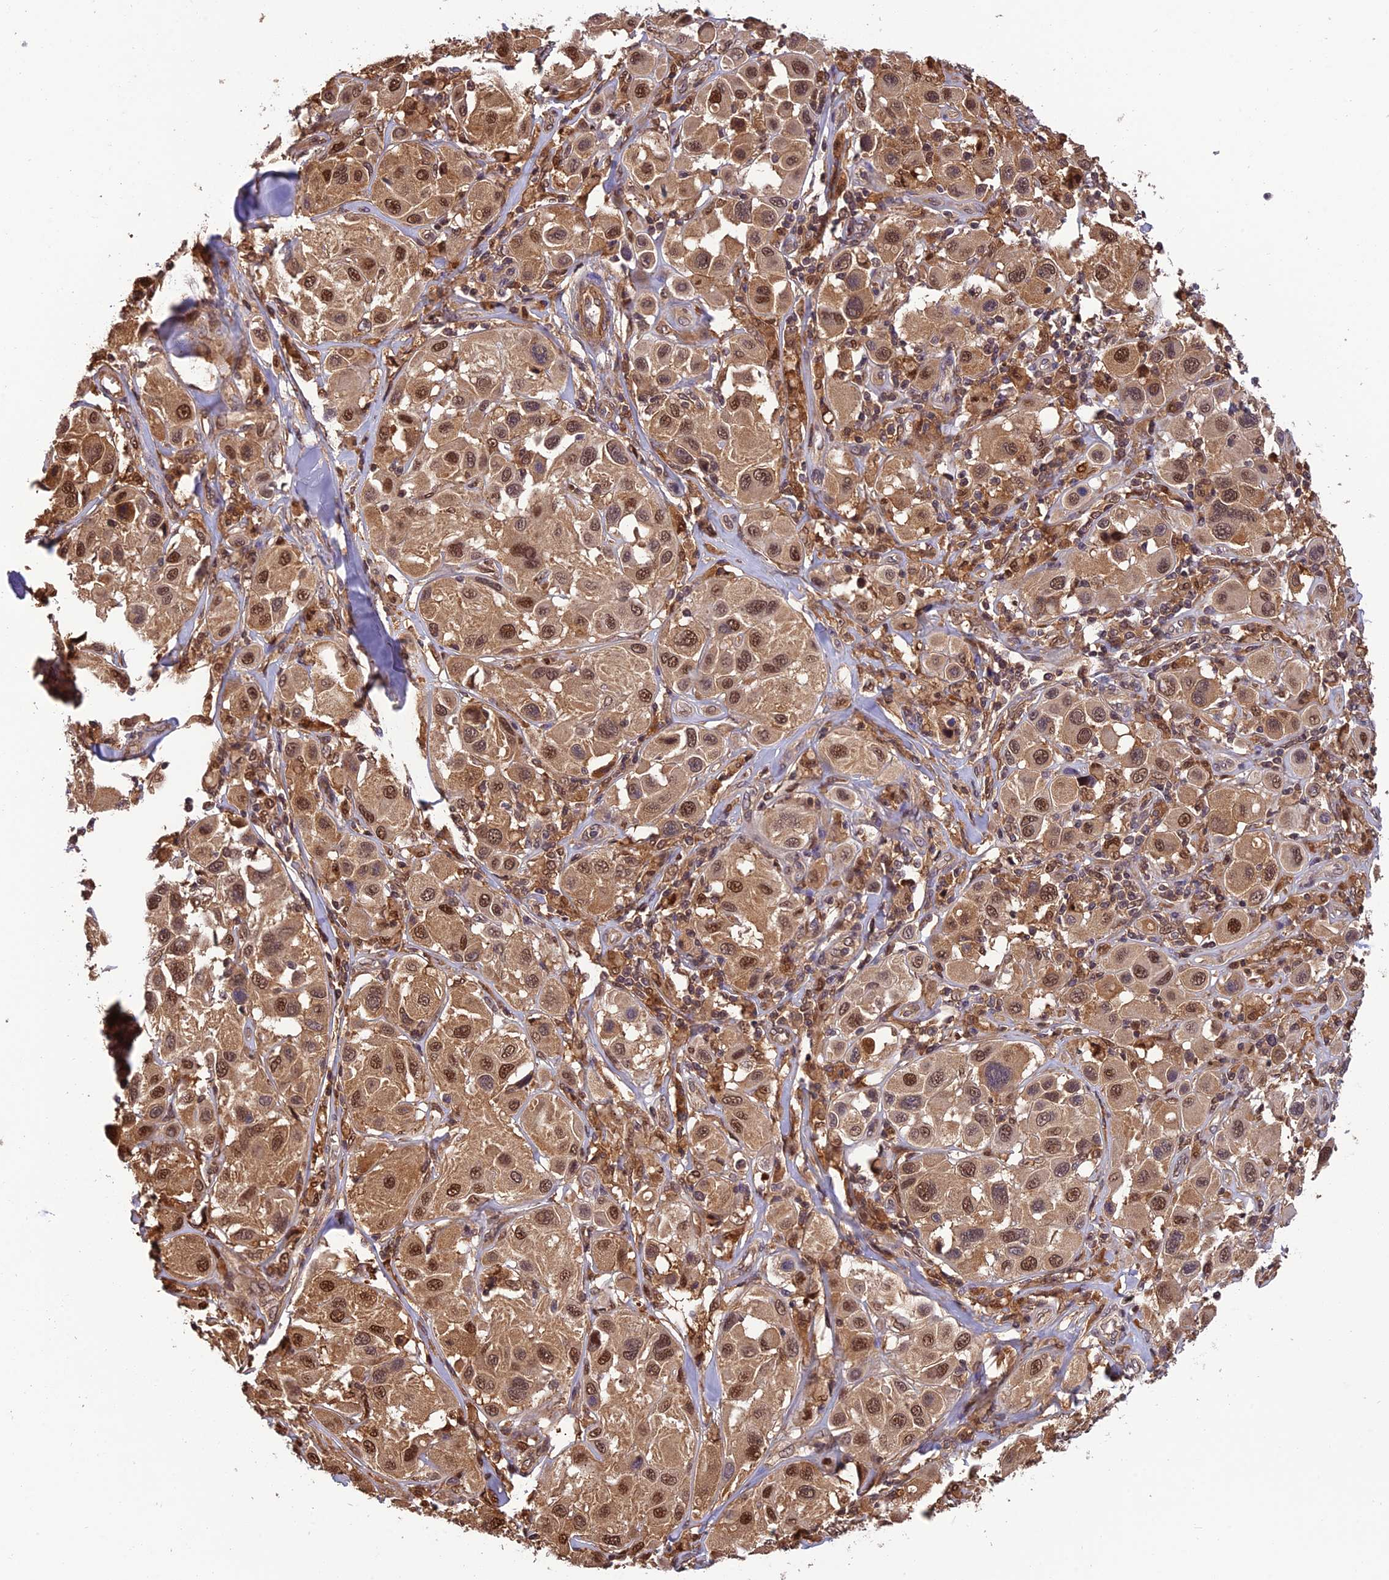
{"staining": {"intensity": "moderate", "quantity": ">75%", "location": "cytoplasmic/membranous,nuclear"}, "tissue": "melanoma", "cell_type": "Tumor cells", "image_type": "cancer", "snomed": [{"axis": "morphology", "description": "Malignant melanoma, Metastatic site"}, {"axis": "topography", "description": "Skin"}], "caption": "A micrograph of melanoma stained for a protein demonstrates moderate cytoplasmic/membranous and nuclear brown staining in tumor cells.", "gene": "PSMB3", "patient": {"sex": "male", "age": 41}}